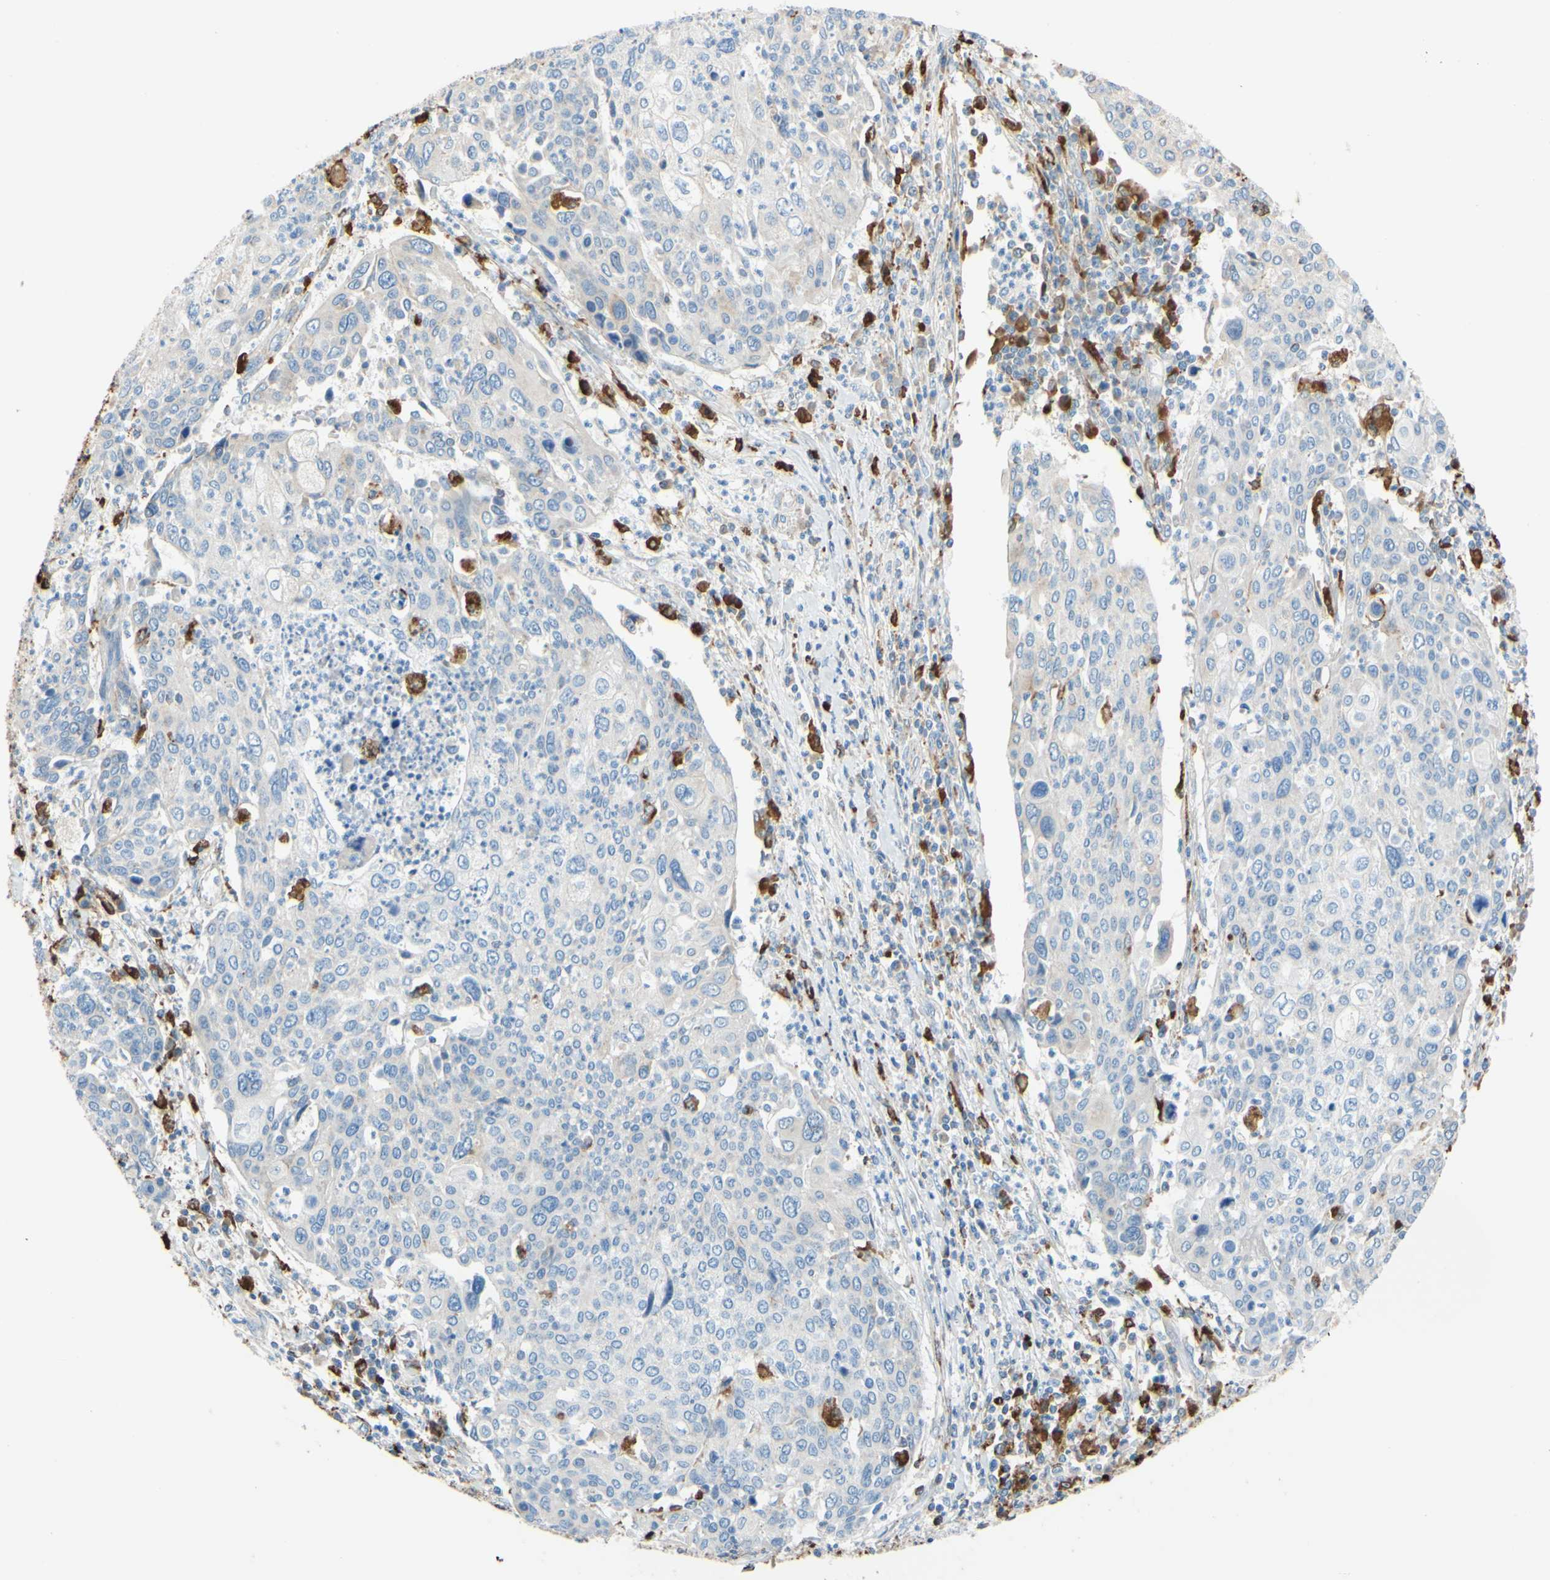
{"staining": {"intensity": "weak", "quantity": ">75%", "location": "cytoplasmic/membranous"}, "tissue": "cervical cancer", "cell_type": "Tumor cells", "image_type": "cancer", "snomed": [{"axis": "morphology", "description": "Squamous cell carcinoma, NOS"}, {"axis": "topography", "description": "Cervix"}], "caption": "Squamous cell carcinoma (cervical) stained for a protein (brown) displays weak cytoplasmic/membranous positive expression in about >75% of tumor cells.", "gene": "CTSD", "patient": {"sex": "female", "age": 40}}